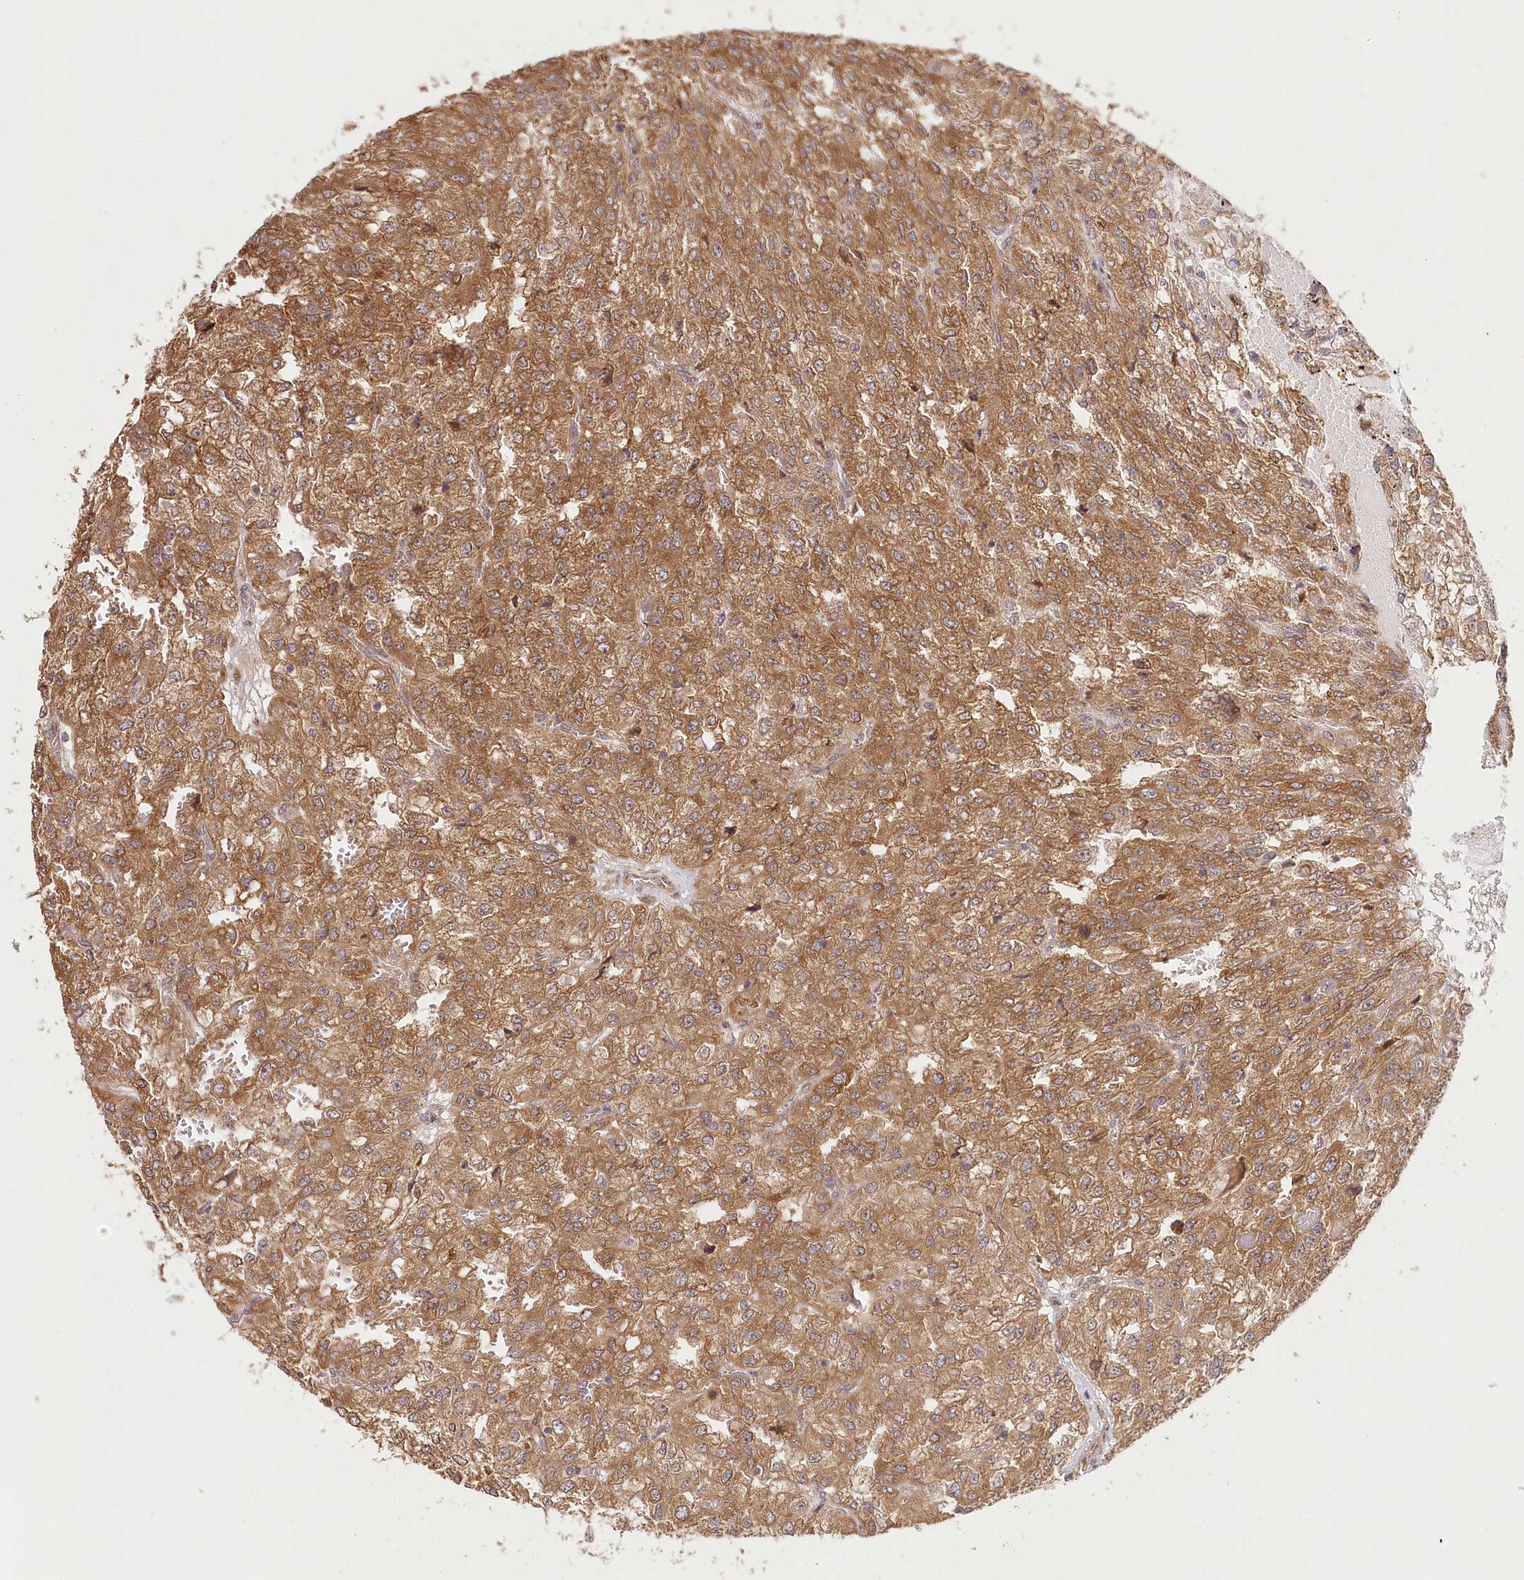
{"staining": {"intensity": "moderate", "quantity": ">75%", "location": "cytoplasmic/membranous"}, "tissue": "renal cancer", "cell_type": "Tumor cells", "image_type": "cancer", "snomed": [{"axis": "morphology", "description": "Adenocarcinoma, NOS"}, {"axis": "topography", "description": "Kidney"}], "caption": "About >75% of tumor cells in renal cancer (adenocarcinoma) reveal moderate cytoplasmic/membranous protein positivity as visualized by brown immunohistochemical staining.", "gene": "LSS", "patient": {"sex": "female", "age": 54}}